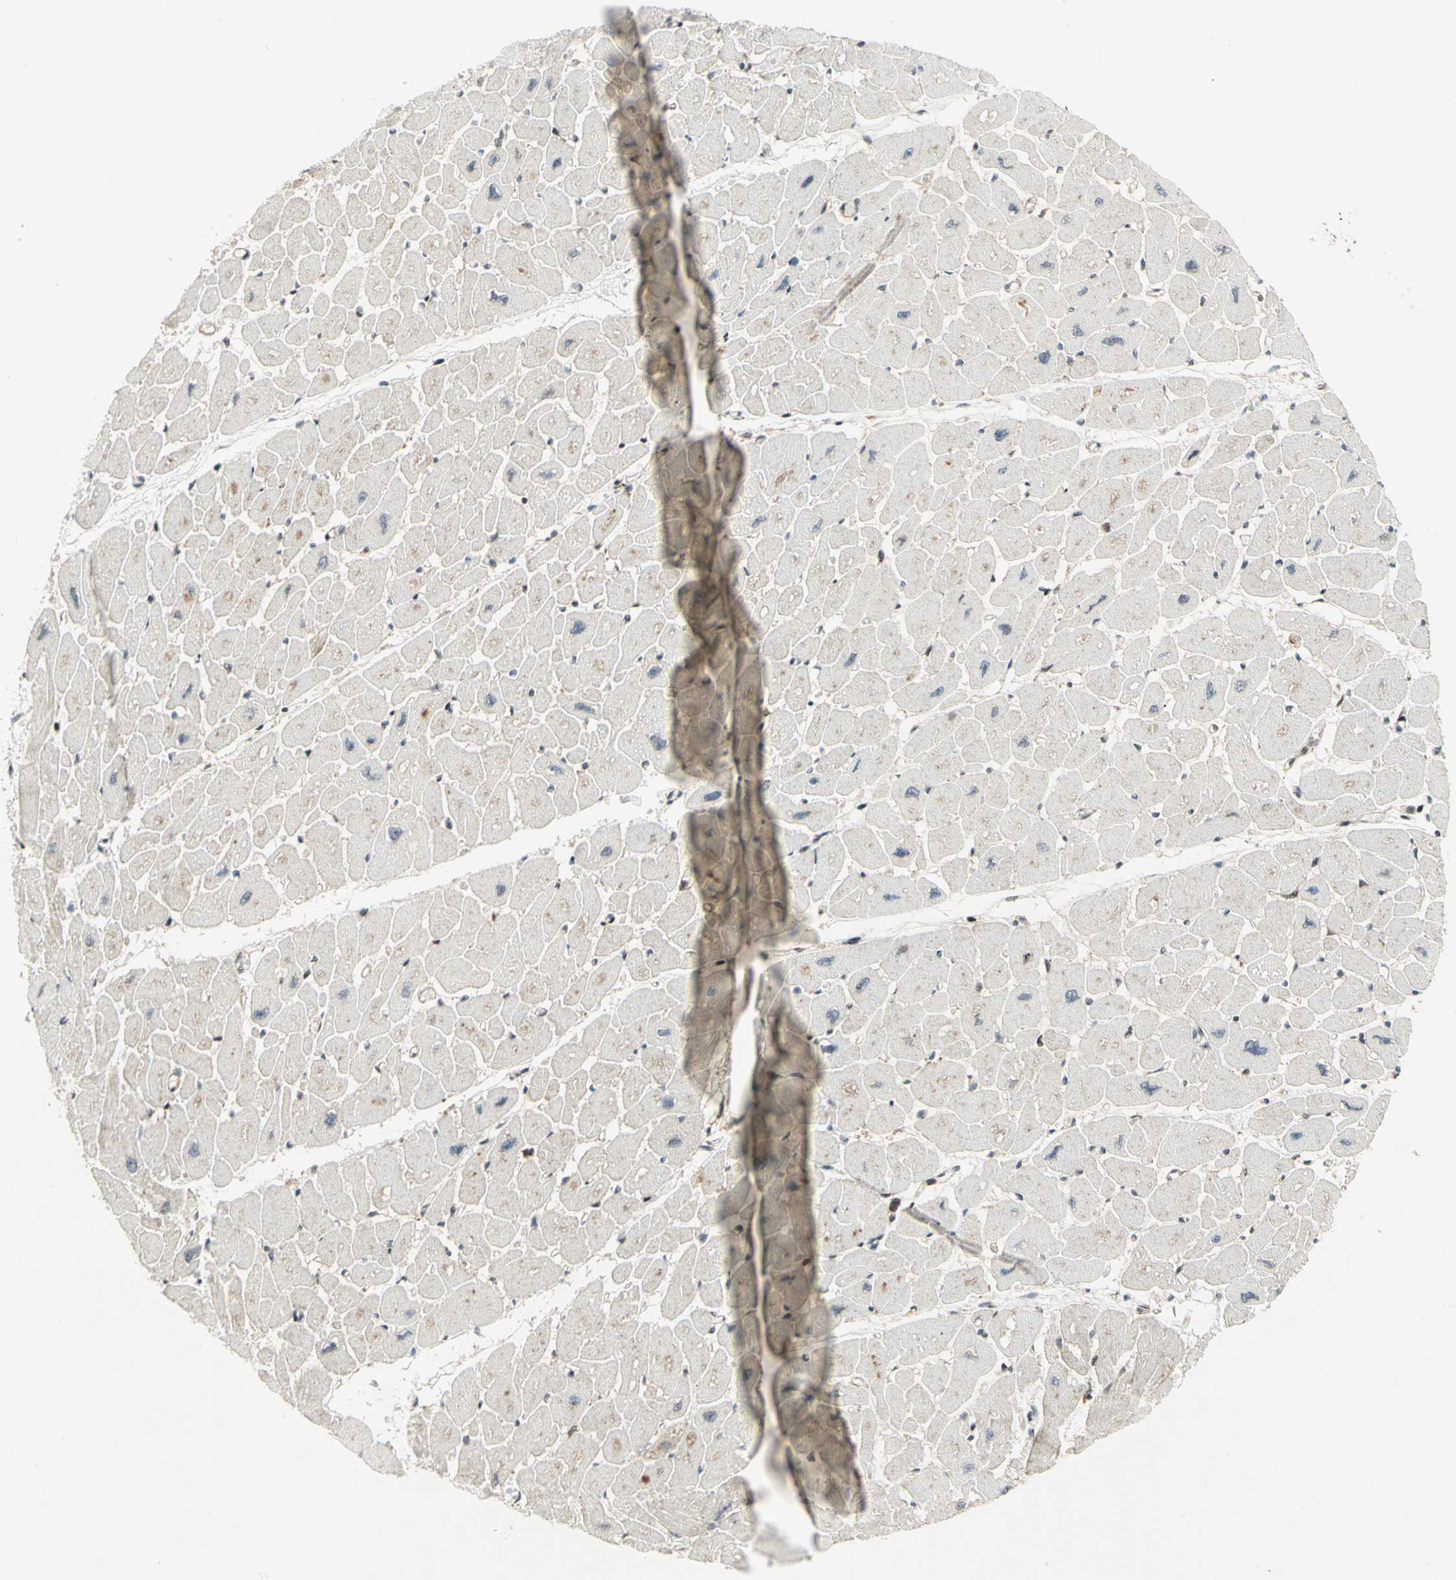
{"staining": {"intensity": "weak", "quantity": "25%-75%", "location": "cytoplasmic/membranous"}, "tissue": "heart muscle", "cell_type": "Cardiomyocytes", "image_type": "normal", "snomed": [{"axis": "morphology", "description": "Normal tissue, NOS"}, {"axis": "topography", "description": "Heart"}], "caption": "High-power microscopy captured an immunohistochemistry (IHC) histopathology image of unremarkable heart muscle, revealing weak cytoplasmic/membranous staining in approximately 25%-75% of cardiomyocytes.", "gene": "ATP6V1A", "patient": {"sex": "female", "age": 54}}